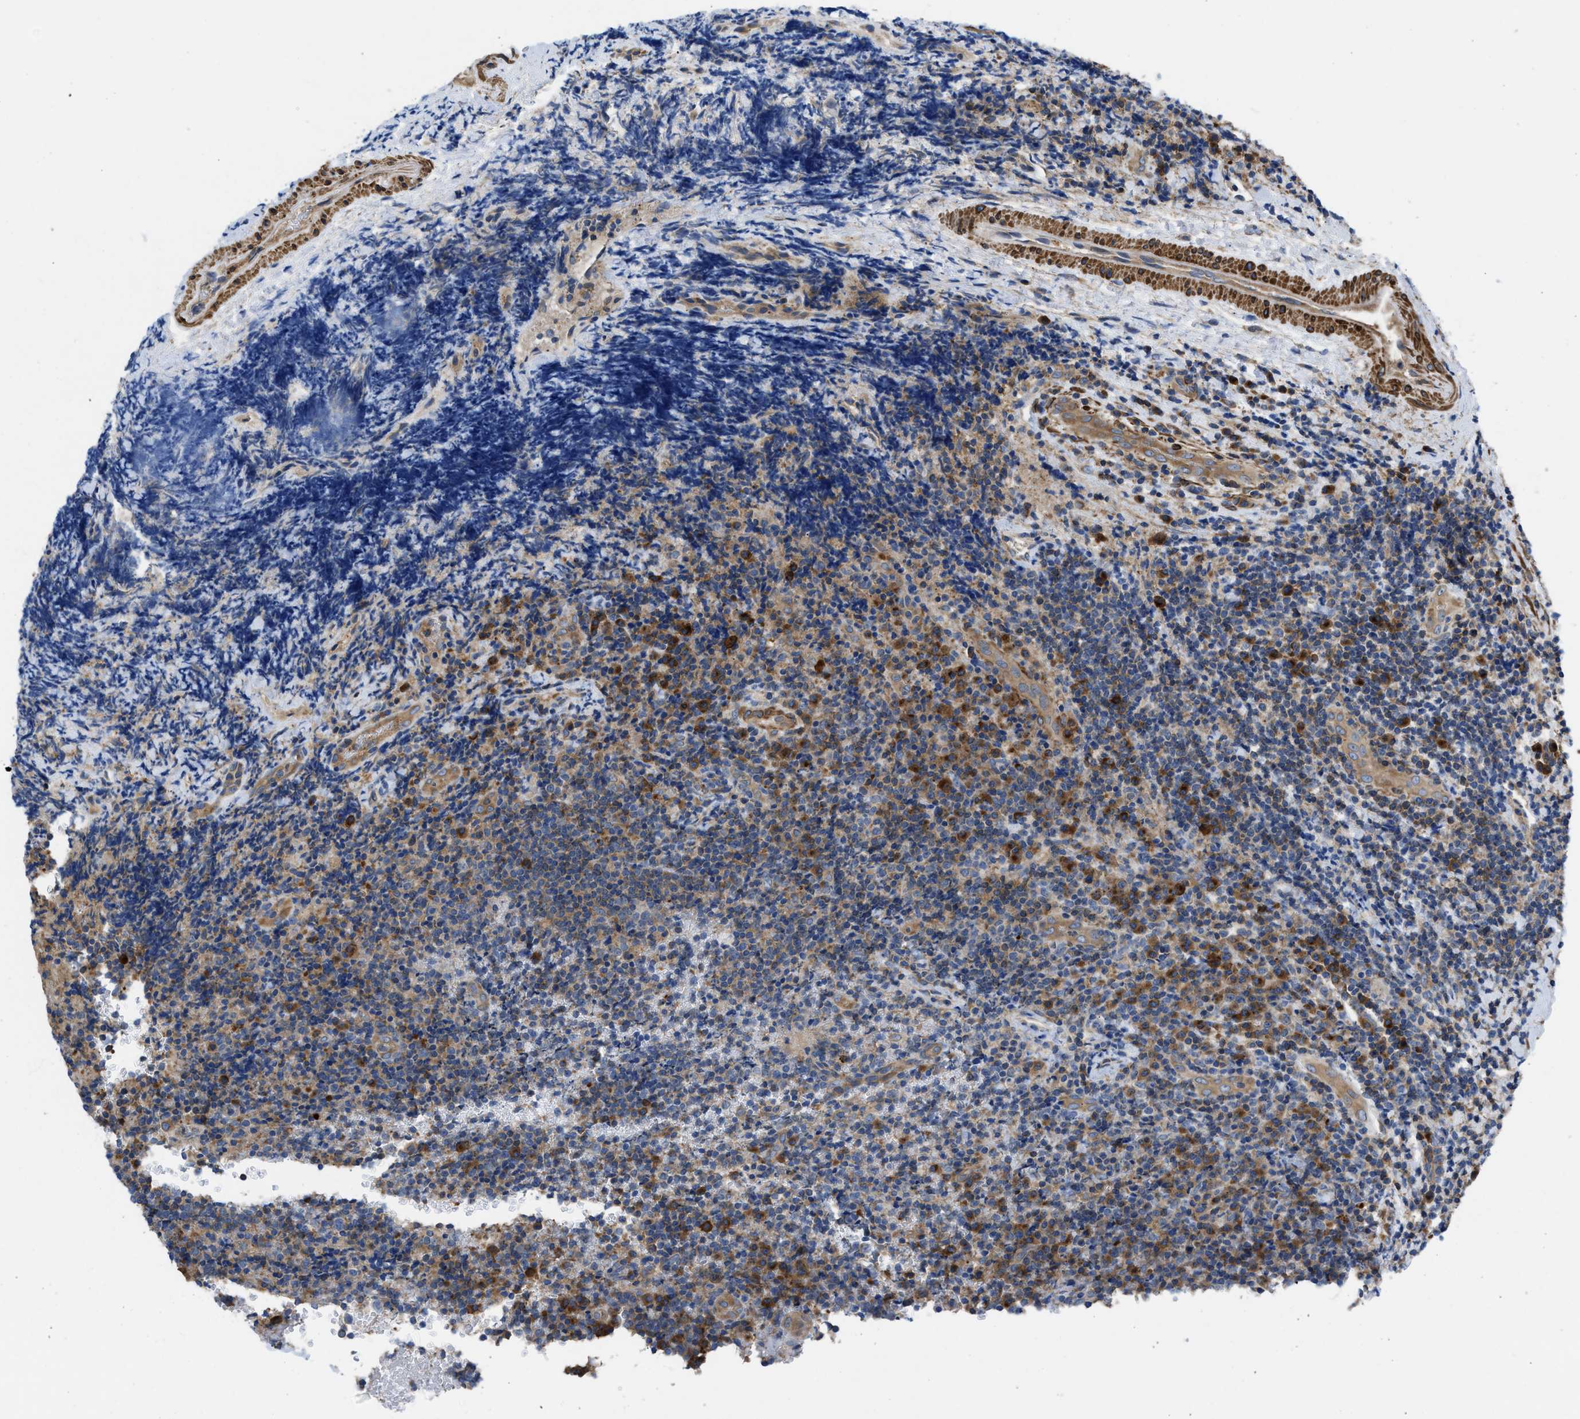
{"staining": {"intensity": "moderate", "quantity": ">75%", "location": "cytoplasmic/membranous"}, "tissue": "lymphoma", "cell_type": "Tumor cells", "image_type": "cancer", "snomed": [{"axis": "morphology", "description": "Malignant lymphoma, non-Hodgkin's type, High grade"}, {"axis": "topography", "description": "Tonsil"}], "caption": "Human lymphoma stained for a protein (brown) displays moderate cytoplasmic/membranous positive staining in about >75% of tumor cells.", "gene": "CHKB", "patient": {"sex": "female", "age": 36}}